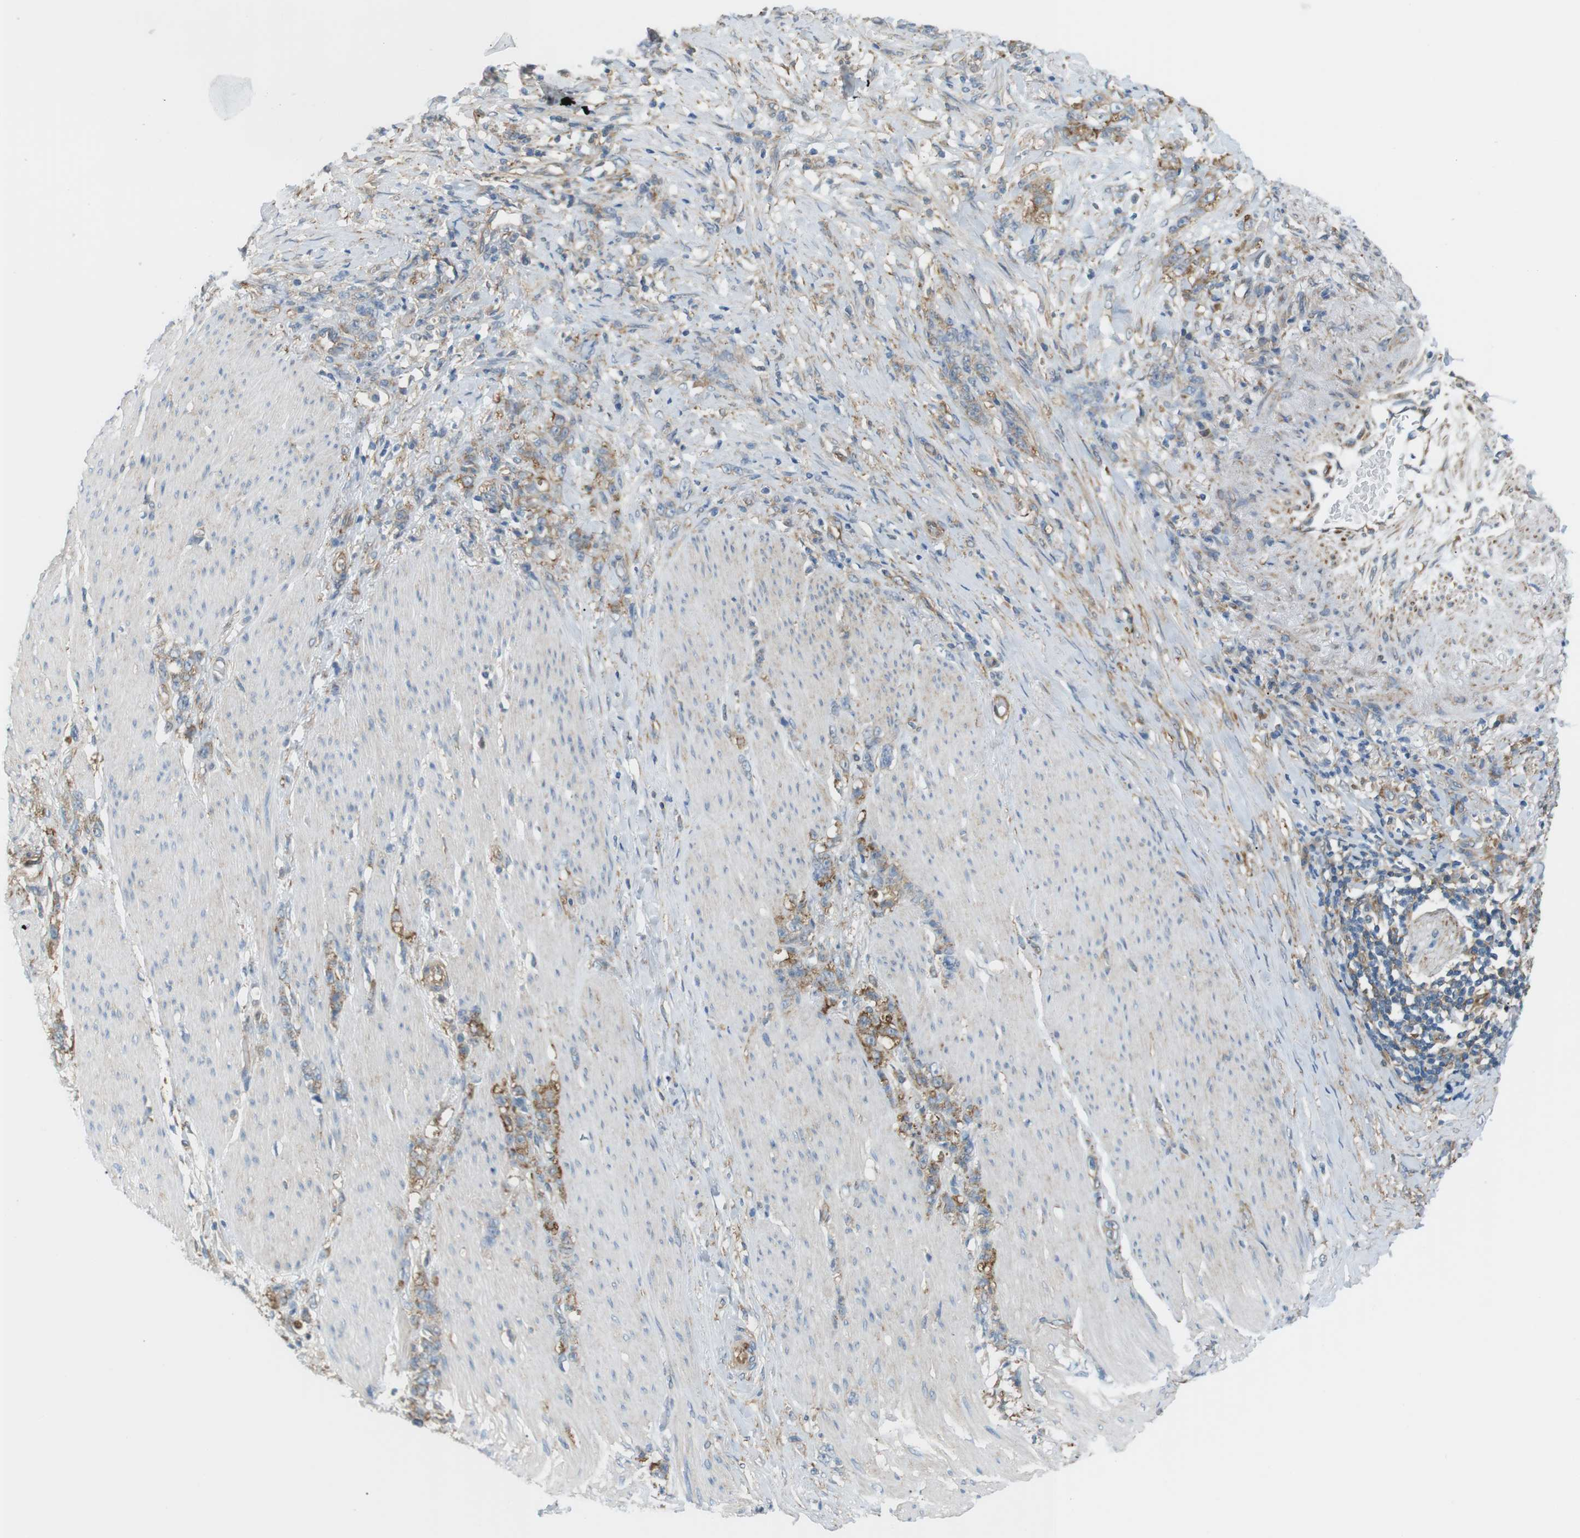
{"staining": {"intensity": "moderate", "quantity": ">75%", "location": "cytoplasmic/membranous"}, "tissue": "stomach cancer", "cell_type": "Tumor cells", "image_type": "cancer", "snomed": [{"axis": "morphology", "description": "Adenocarcinoma, NOS"}, {"axis": "topography", "description": "Stomach, lower"}], "caption": "Immunohistochemistry micrograph of stomach adenocarcinoma stained for a protein (brown), which displays medium levels of moderate cytoplasmic/membranous staining in approximately >75% of tumor cells.", "gene": "PEPD", "patient": {"sex": "male", "age": 88}}